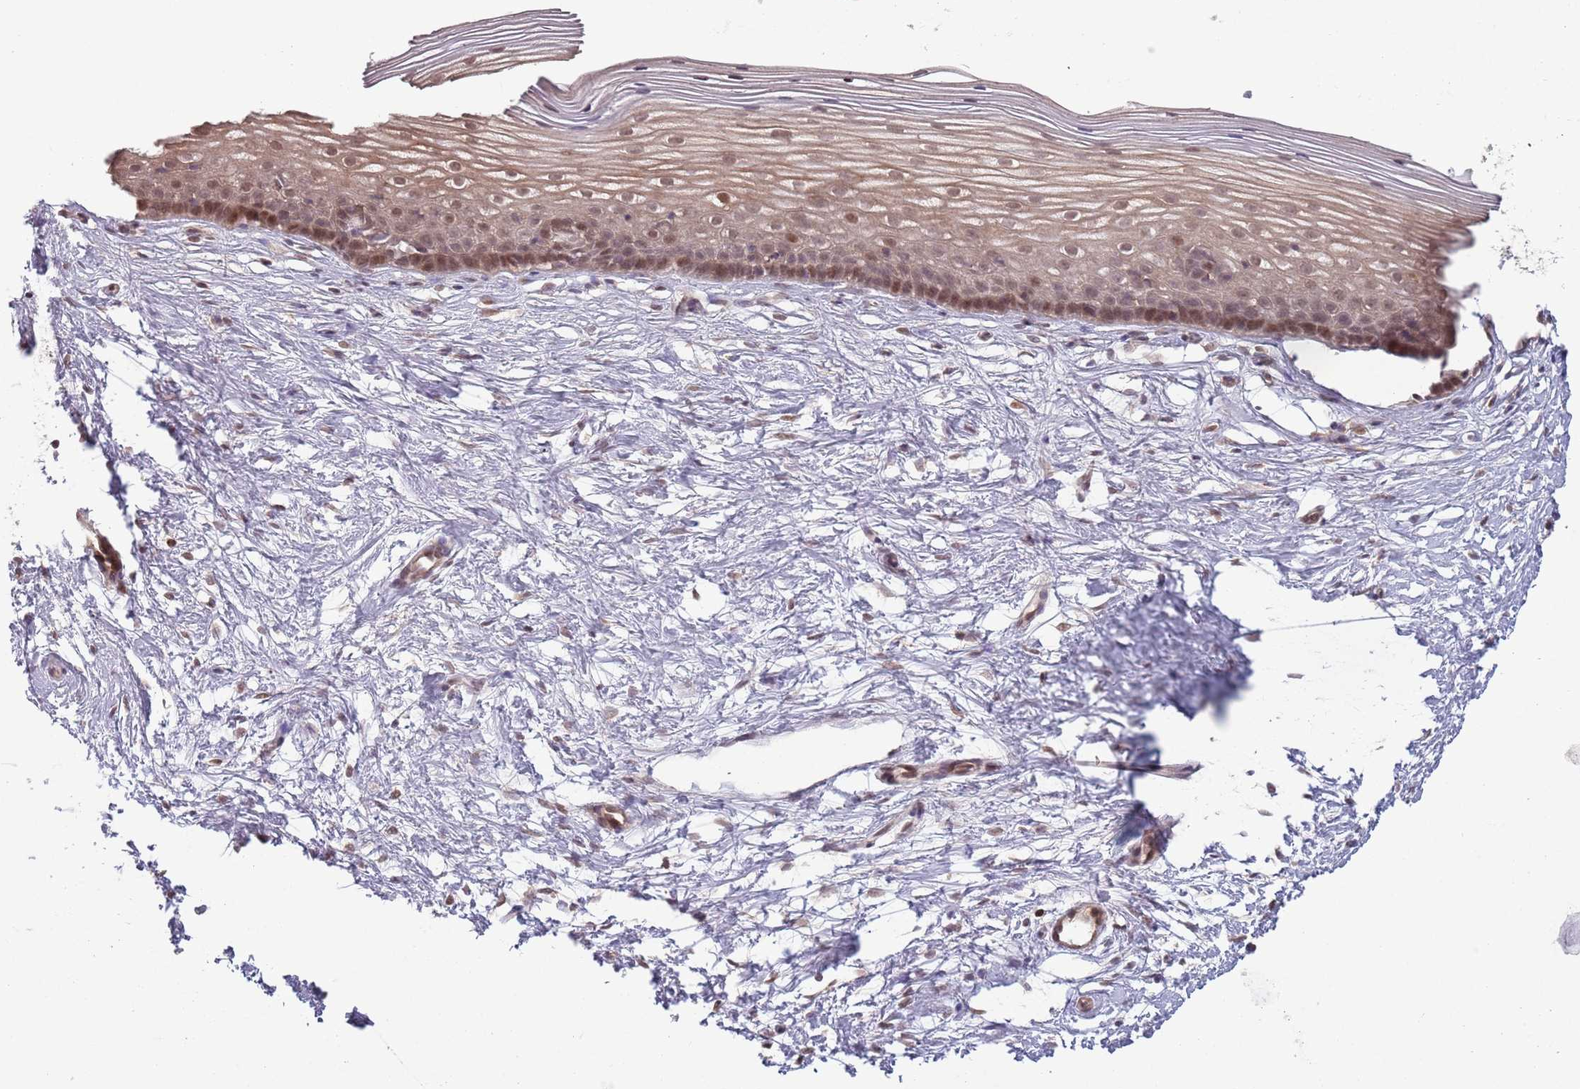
{"staining": {"intensity": "moderate", "quantity": ">75%", "location": "cytoplasmic/membranous,nuclear"}, "tissue": "cervix", "cell_type": "Glandular cells", "image_type": "normal", "snomed": [{"axis": "morphology", "description": "Normal tissue, NOS"}, {"axis": "topography", "description": "Cervix"}], "caption": "Immunohistochemical staining of unremarkable human cervix exhibits moderate cytoplasmic/membranous,nuclear protein expression in about >75% of glandular cells. The staining was performed using DAB (3,3'-diaminobenzidine), with brown indicating positive protein expression. Nuclei are stained blue with hematoxylin.", "gene": "CCDC154", "patient": {"sex": "female", "age": 40}}